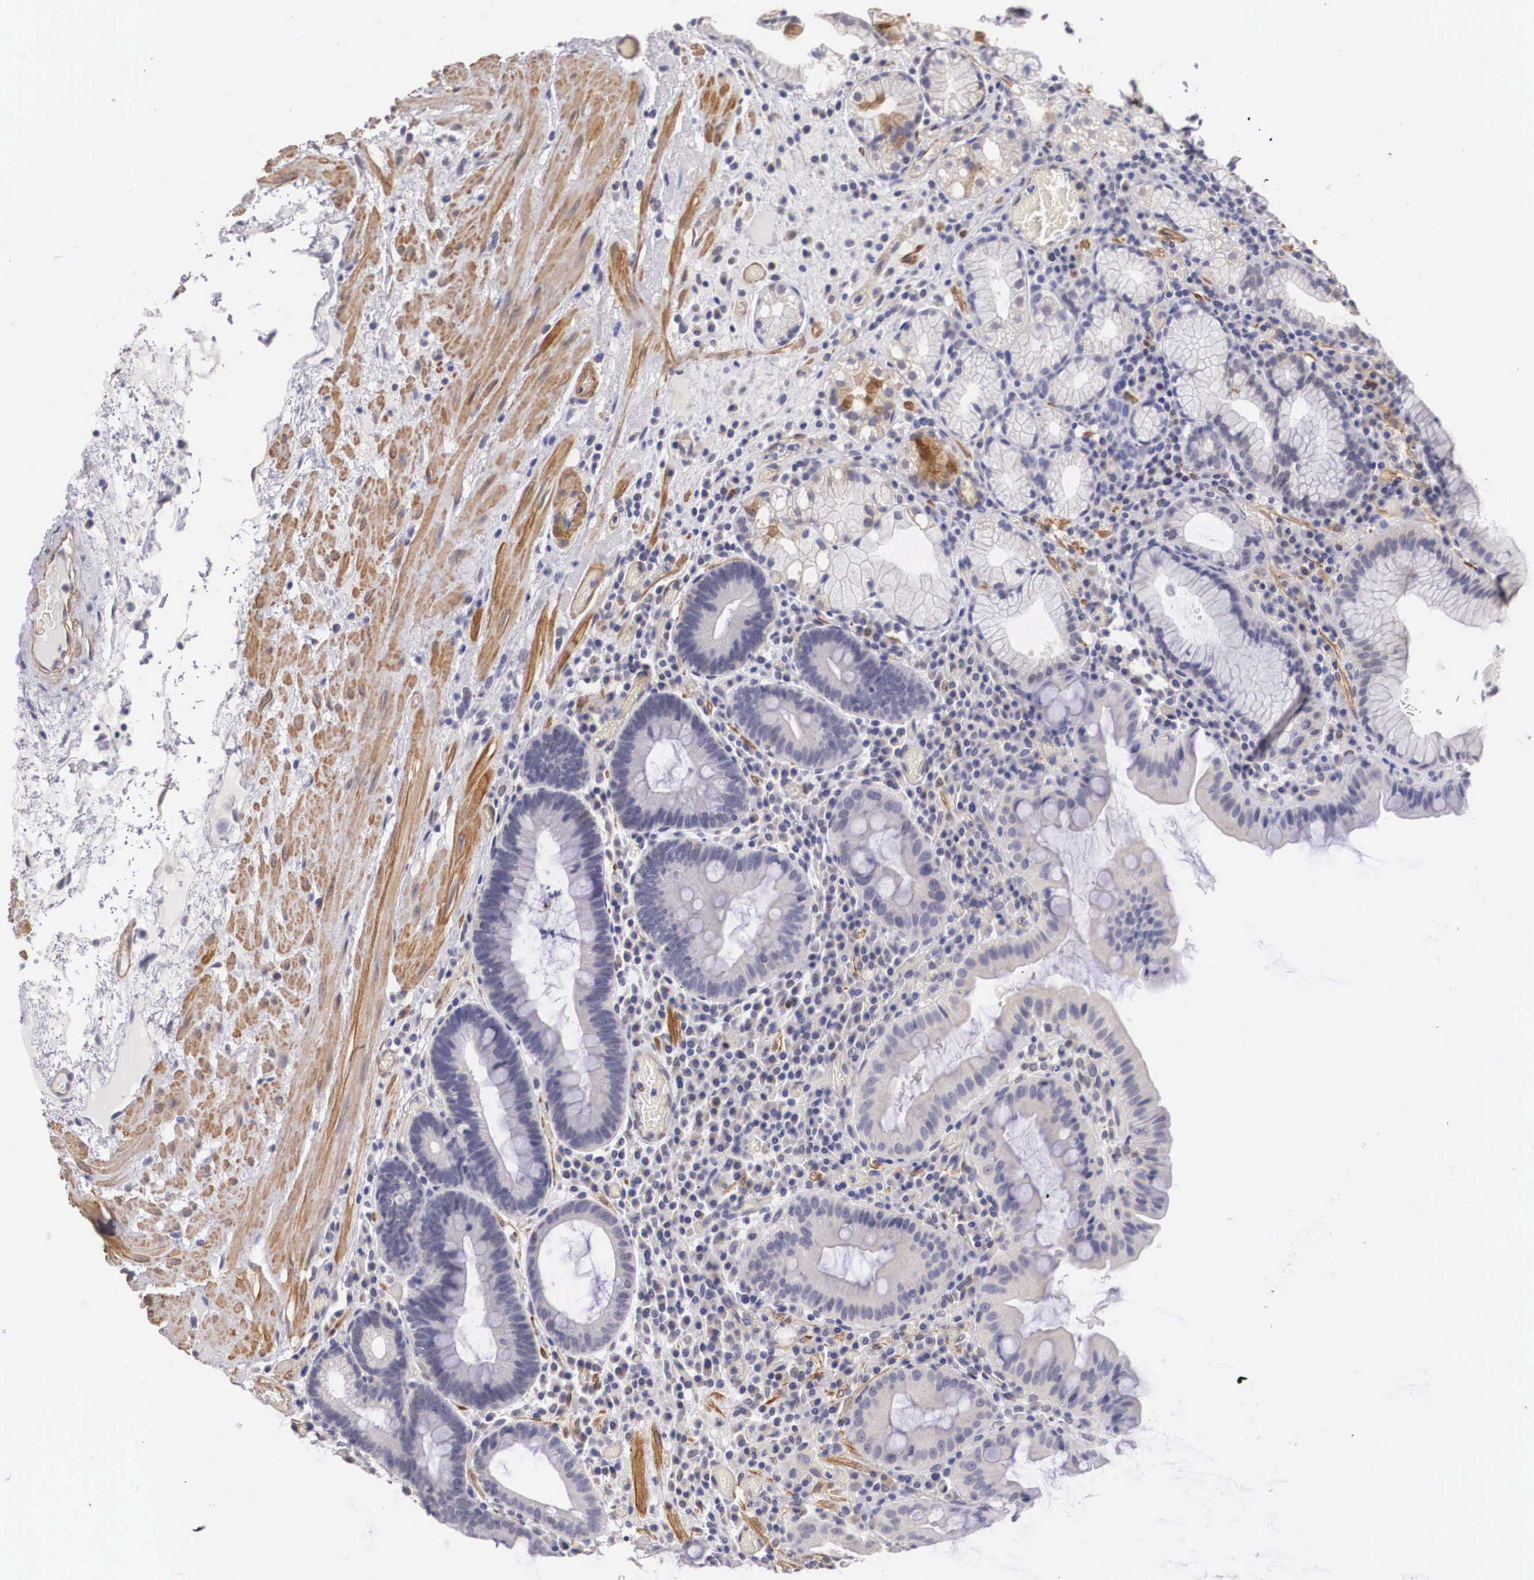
{"staining": {"intensity": "moderate", "quantity": "<25%", "location": "cytoplasmic/membranous"}, "tissue": "stomach", "cell_type": "Glandular cells", "image_type": "normal", "snomed": [{"axis": "morphology", "description": "Normal tissue, NOS"}, {"axis": "topography", "description": "Stomach, lower"}, {"axis": "topography", "description": "Duodenum"}], "caption": "Immunohistochemistry (IHC) (DAB (3,3'-diaminobenzidine)) staining of benign human stomach displays moderate cytoplasmic/membranous protein expression in approximately <25% of glandular cells. The staining is performed using DAB (3,3'-diaminobenzidine) brown chromogen to label protein expression. The nuclei are counter-stained blue using hematoxylin.", "gene": "ENOX2", "patient": {"sex": "male", "age": 84}}